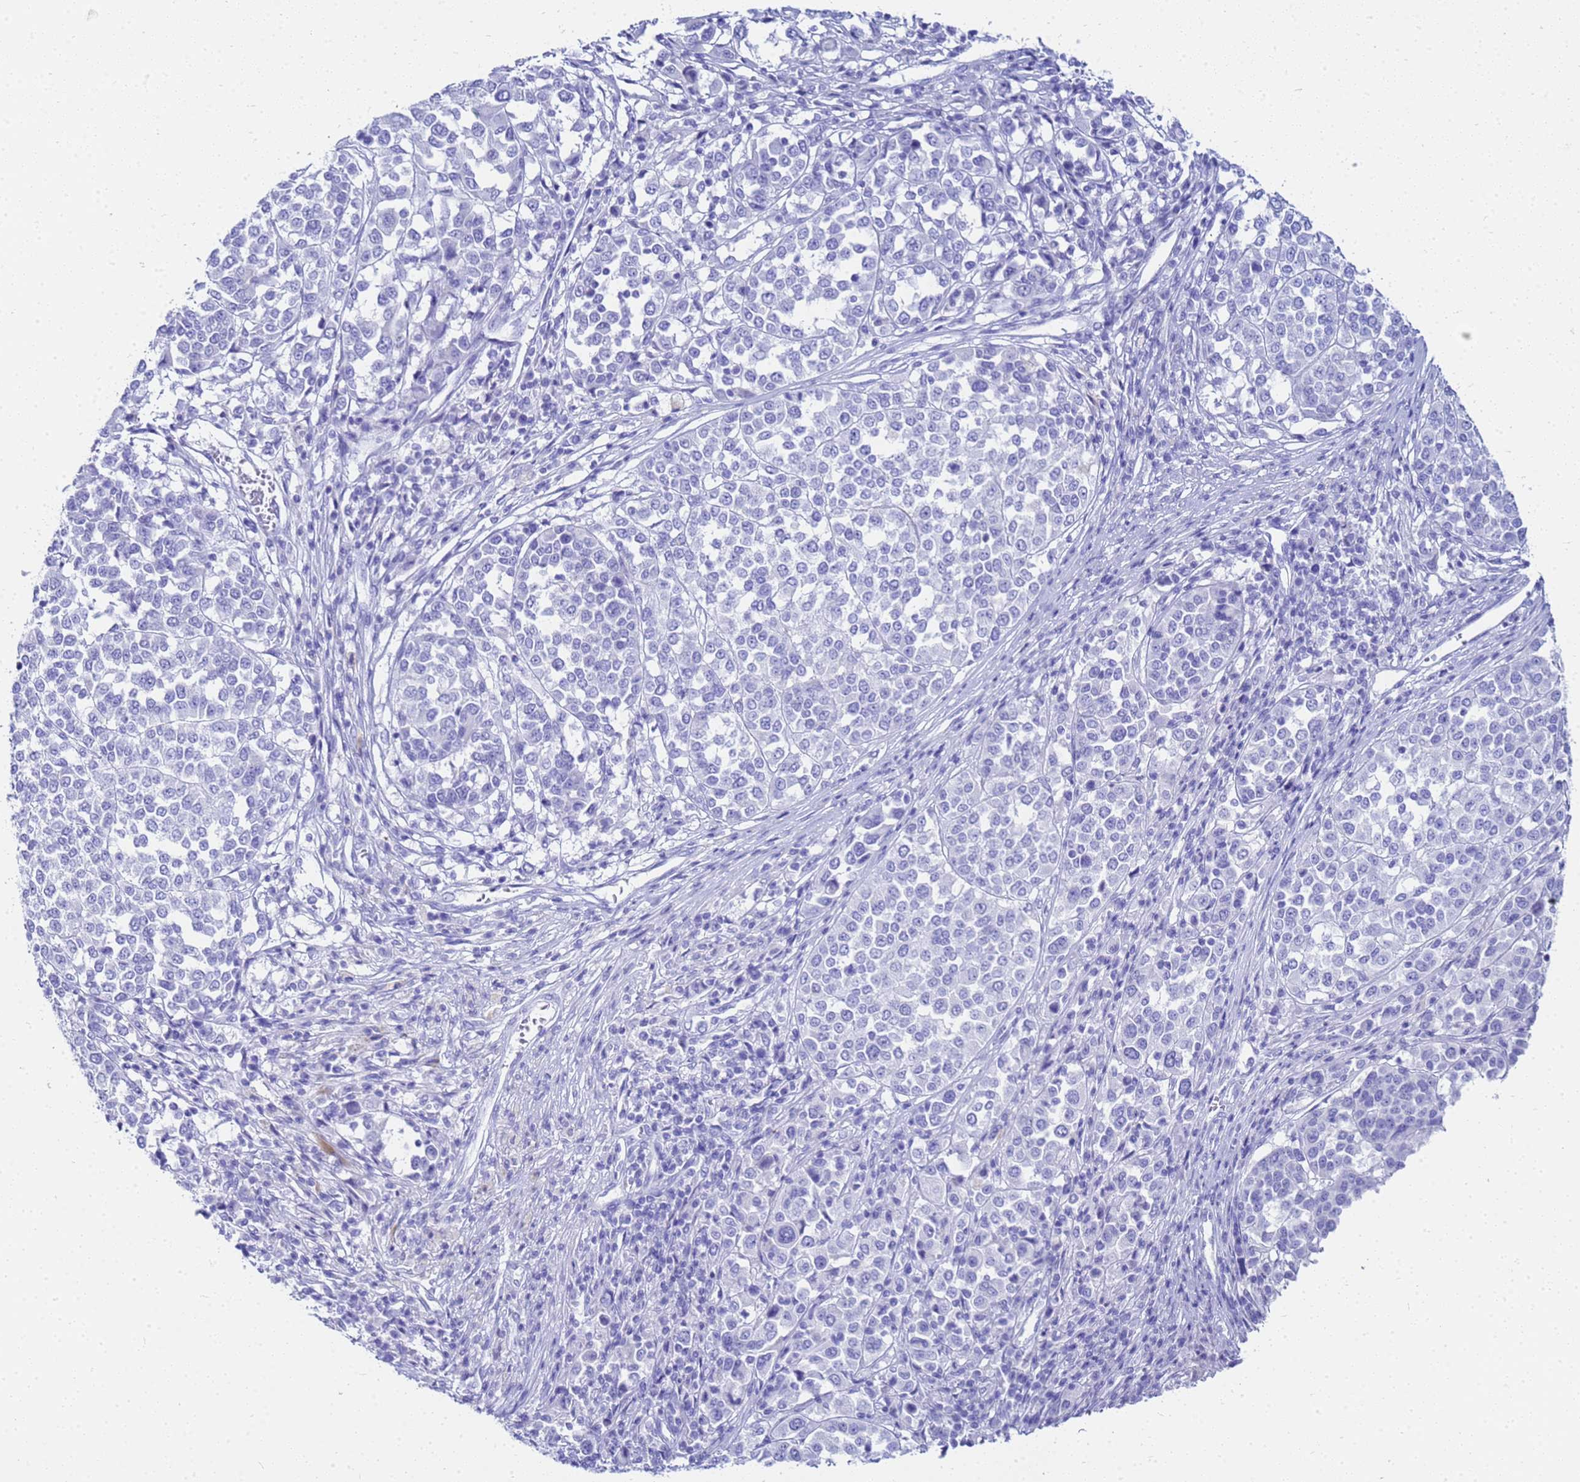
{"staining": {"intensity": "negative", "quantity": "none", "location": "none"}, "tissue": "melanoma", "cell_type": "Tumor cells", "image_type": "cancer", "snomed": [{"axis": "morphology", "description": "Malignant melanoma, Metastatic site"}, {"axis": "topography", "description": "Lymph node"}], "caption": "Tumor cells are negative for protein expression in human melanoma. (Immunohistochemistry, brightfield microscopy, high magnification).", "gene": "CKB", "patient": {"sex": "male", "age": 44}}